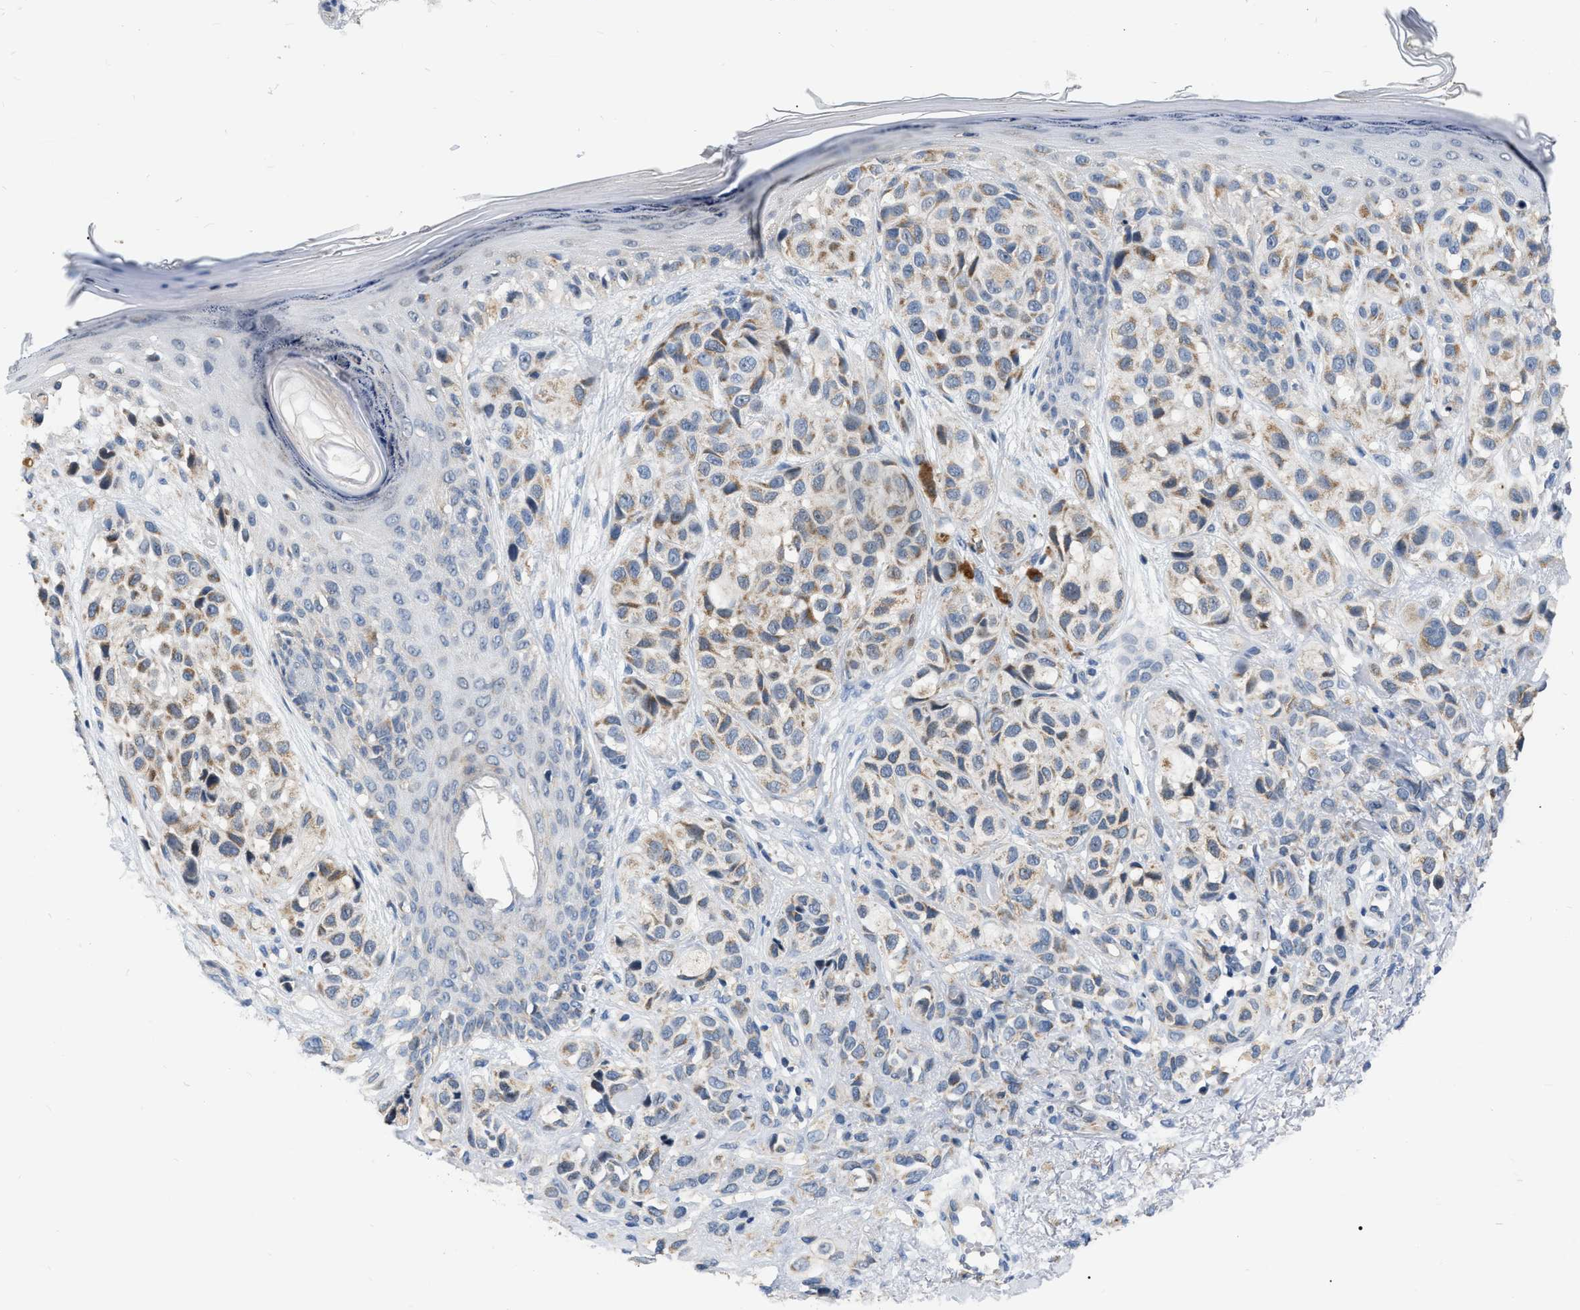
{"staining": {"intensity": "weak", "quantity": "25%-75%", "location": "cytoplasmic/membranous"}, "tissue": "melanoma", "cell_type": "Tumor cells", "image_type": "cancer", "snomed": [{"axis": "morphology", "description": "Malignant melanoma, NOS"}, {"axis": "topography", "description": "Skin"}], "caption": "Immunohistochemistry of human malignant melanoma reveals low levels of weak cytoplasmic/membranous staining in about 25%-75% of tumor cells.", "gene": "DDX56", "patient": {"sex": "female", "age": 58}}